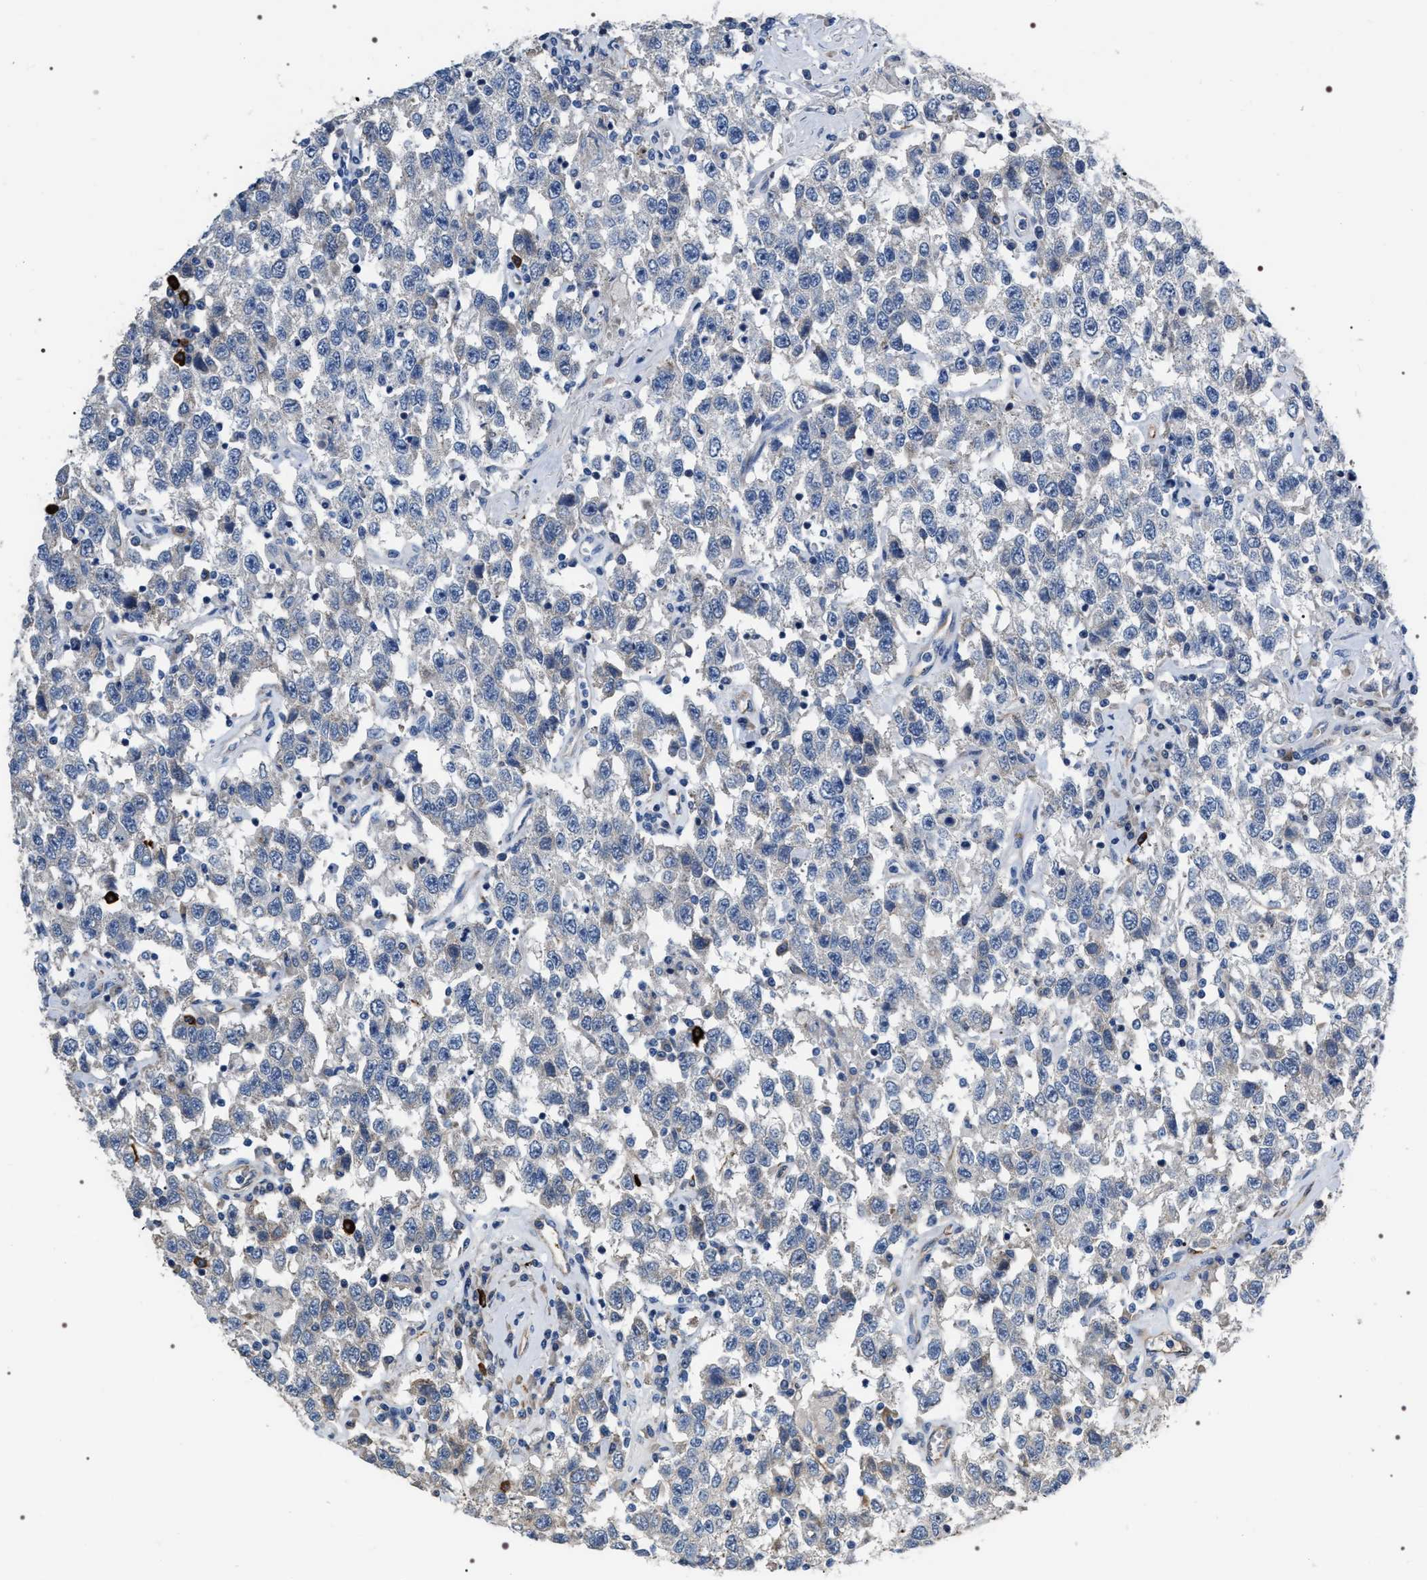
{"staining": {"intensity": "negative", "quantity": "none", "location": "none"}, "tissue": "testis cancer", "cell_type": "Tumor cells", "image_type": "cancer", "snomed": [{"axis": "morphology", "description": "Seminoma, NOS"}, {"axis": "topography", "description": "Testis"}], "caption": "Micrograph shows no protein expression in tumor cells of testis cancer tissue.", "gene": "PKD1L1", "patient": {"sex": "male", "age": 41}}